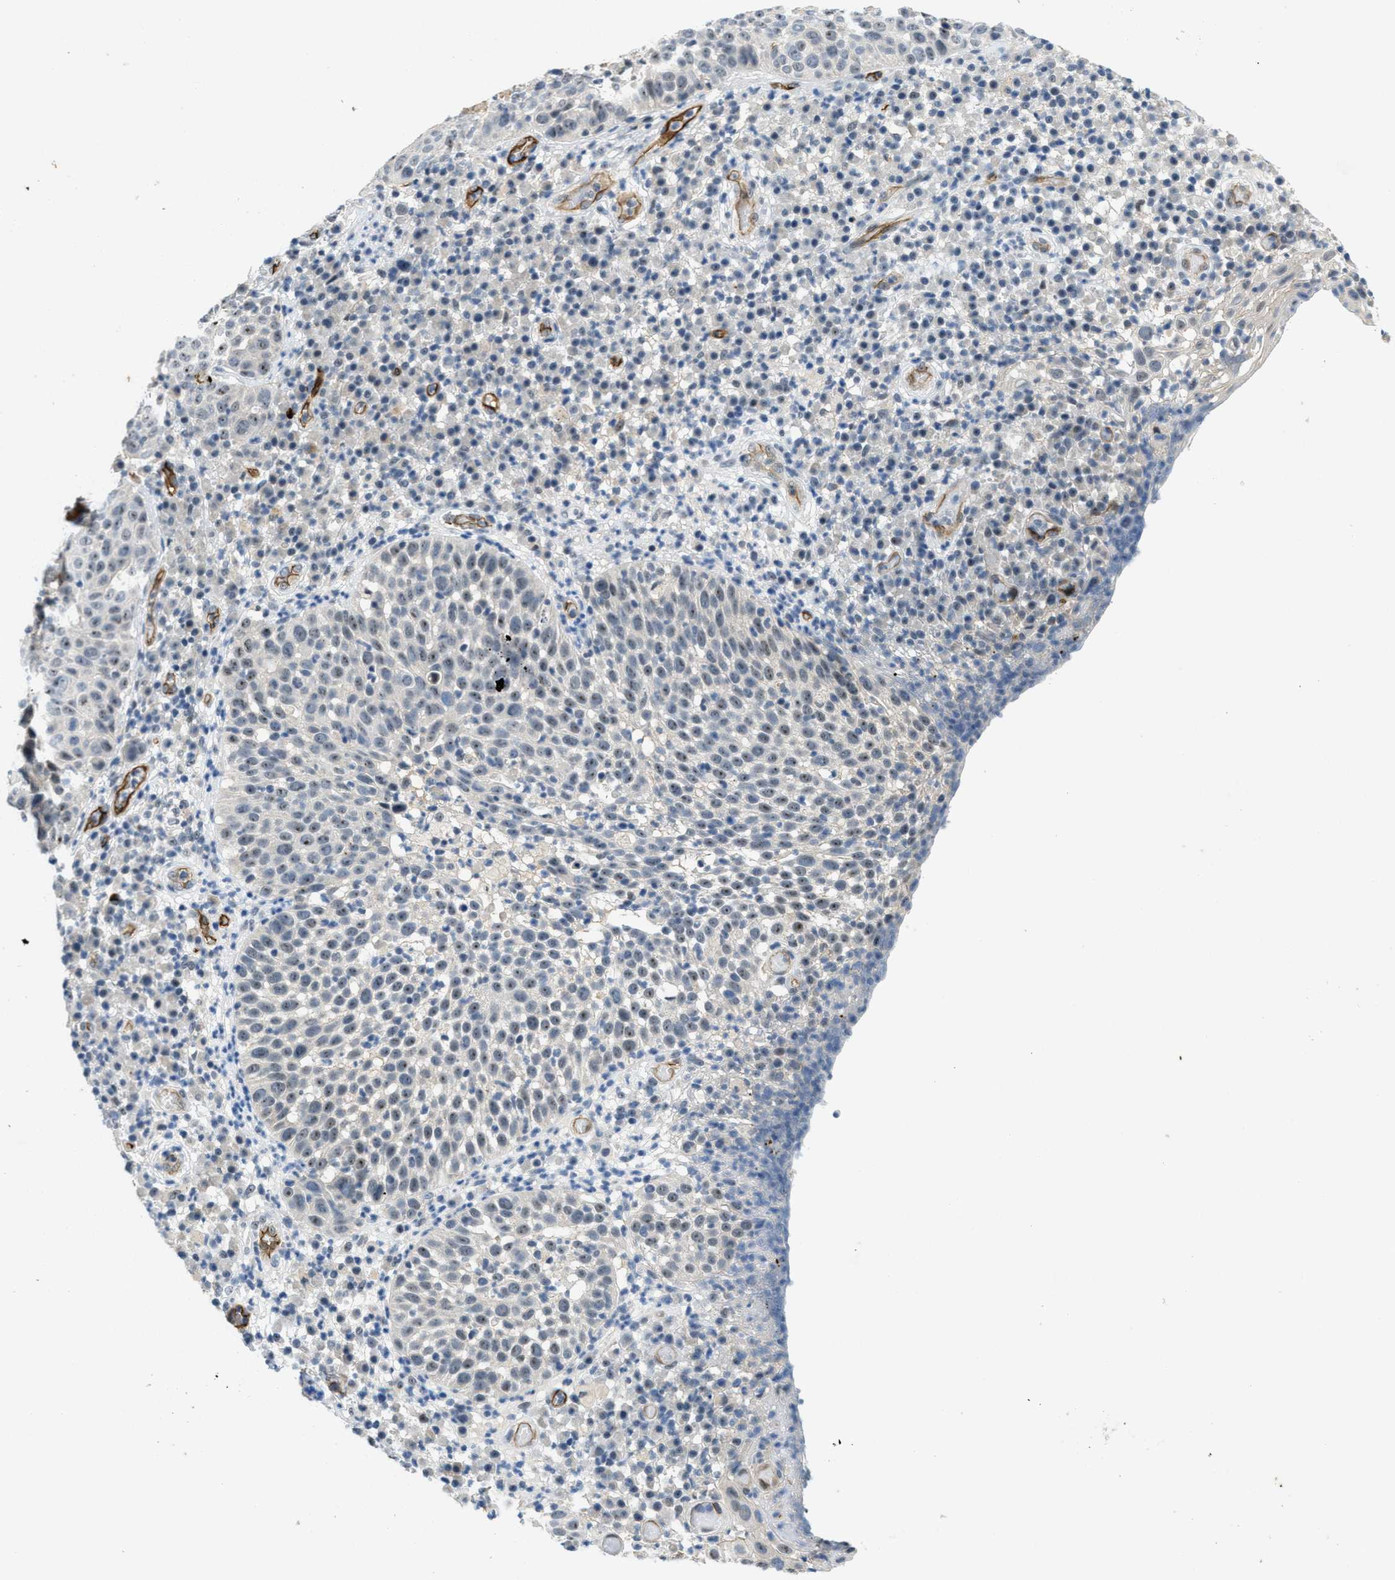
{"staining": {"intensity": "weak", "quantity": "25%-75%", "location": "nuclear"}, "tissue": "skin cancer", "cell_type": "Tumor cells", "image_type": "cancer", "snomed": [{"axis": "morphology", "description": "Squamous cell carcinoma in situ, NOS"}, {"axis": "morphology", "description": "Squamous cell carcinoma, NOS"}, {"axis": "topography", "description": "Skin"}], "caption": "Immunohistochemical staining of human skin cancer (squamous cell carcinoma in situ) displays weak nuclear protein positivity in about 25%-75% of tumor cells.", "gene": "SLCO2A1", "patient": {"sex": "male", "age": 93}}